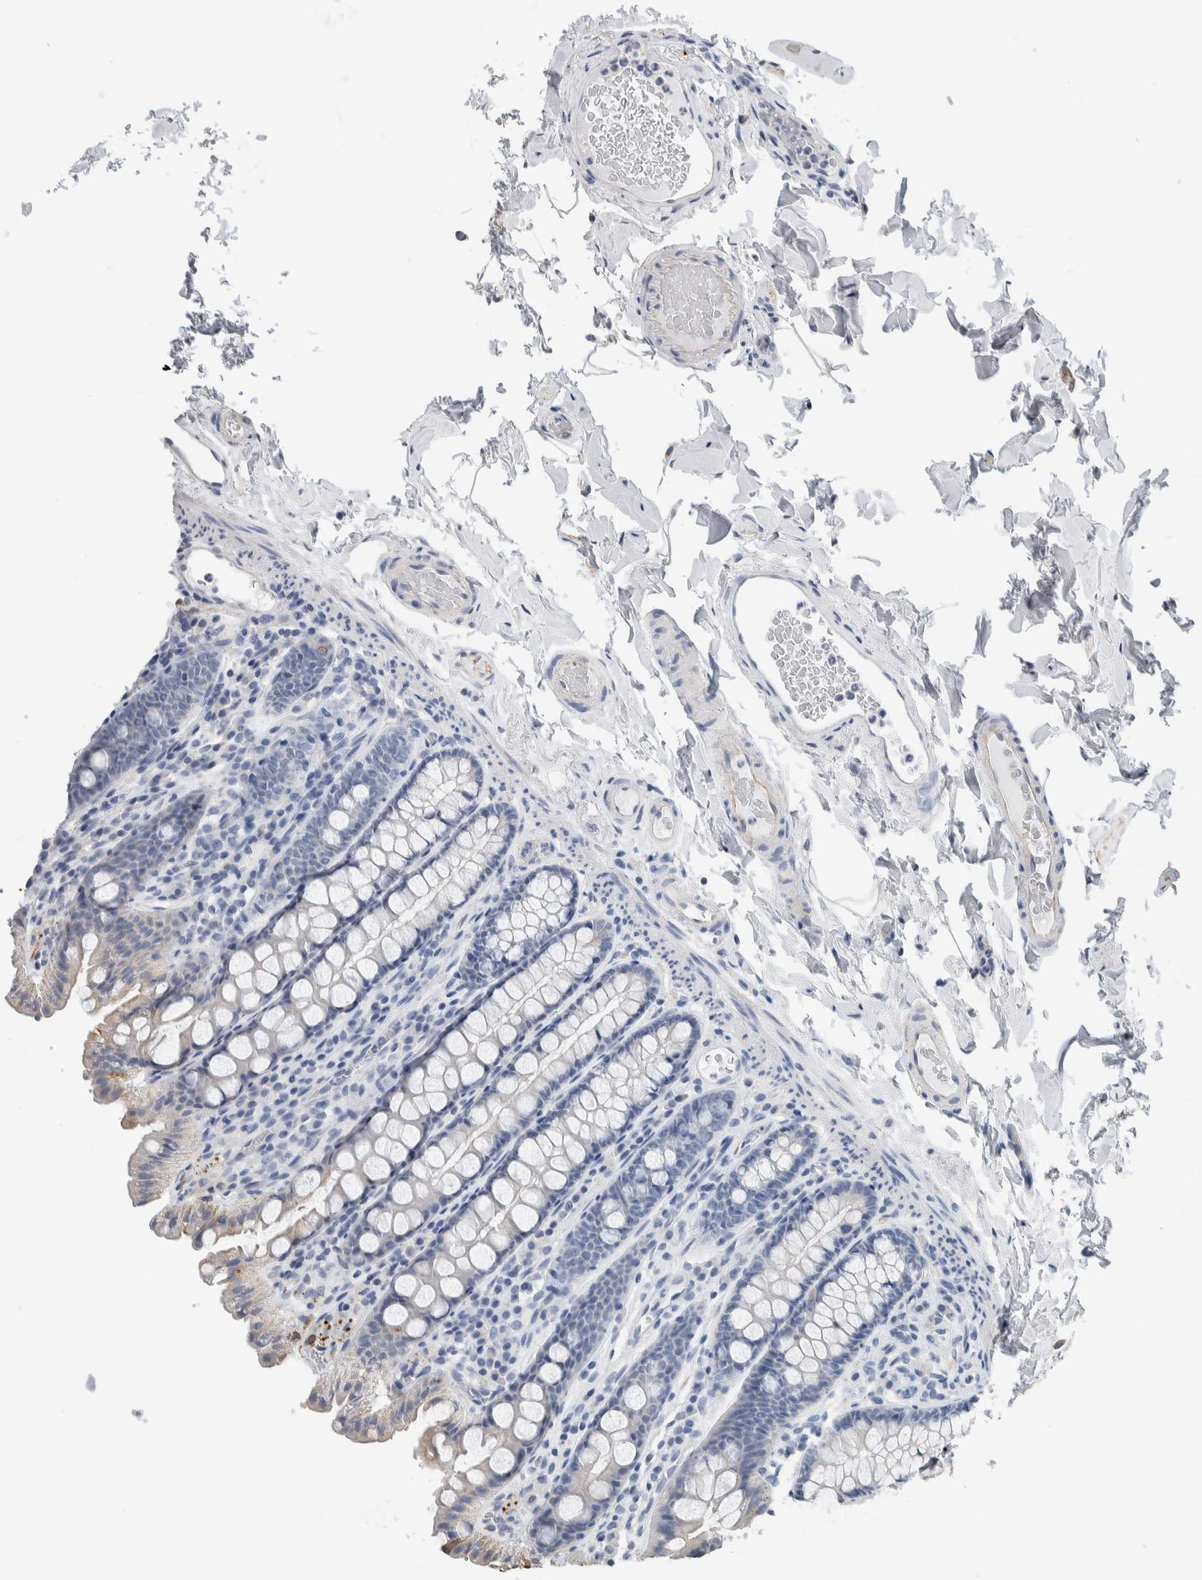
{"staining": {"intensity": "negative", "quantity": "none", "location": "none"}, "tissue": "colon", "cell_type": "Endothelial cells", "image_type": "normal", "snomed": [{"axis": "morphology", "description": "Normal tissue, NOS"}, {"axis": "topography", "description": "Colon"}, {"axis": "topography", "description": "Peripheral nerve tissue"}], "caption": "Immunohistochemistry of unremarkable colon reveals no positivity in endothelial cells. Brightfield microscopy of IHC stained with DAB (brown) and hematoxylin (blue), captured at high magnification.", "gene": "NEFM", "patient": {"sex": "female", "age": 61}}